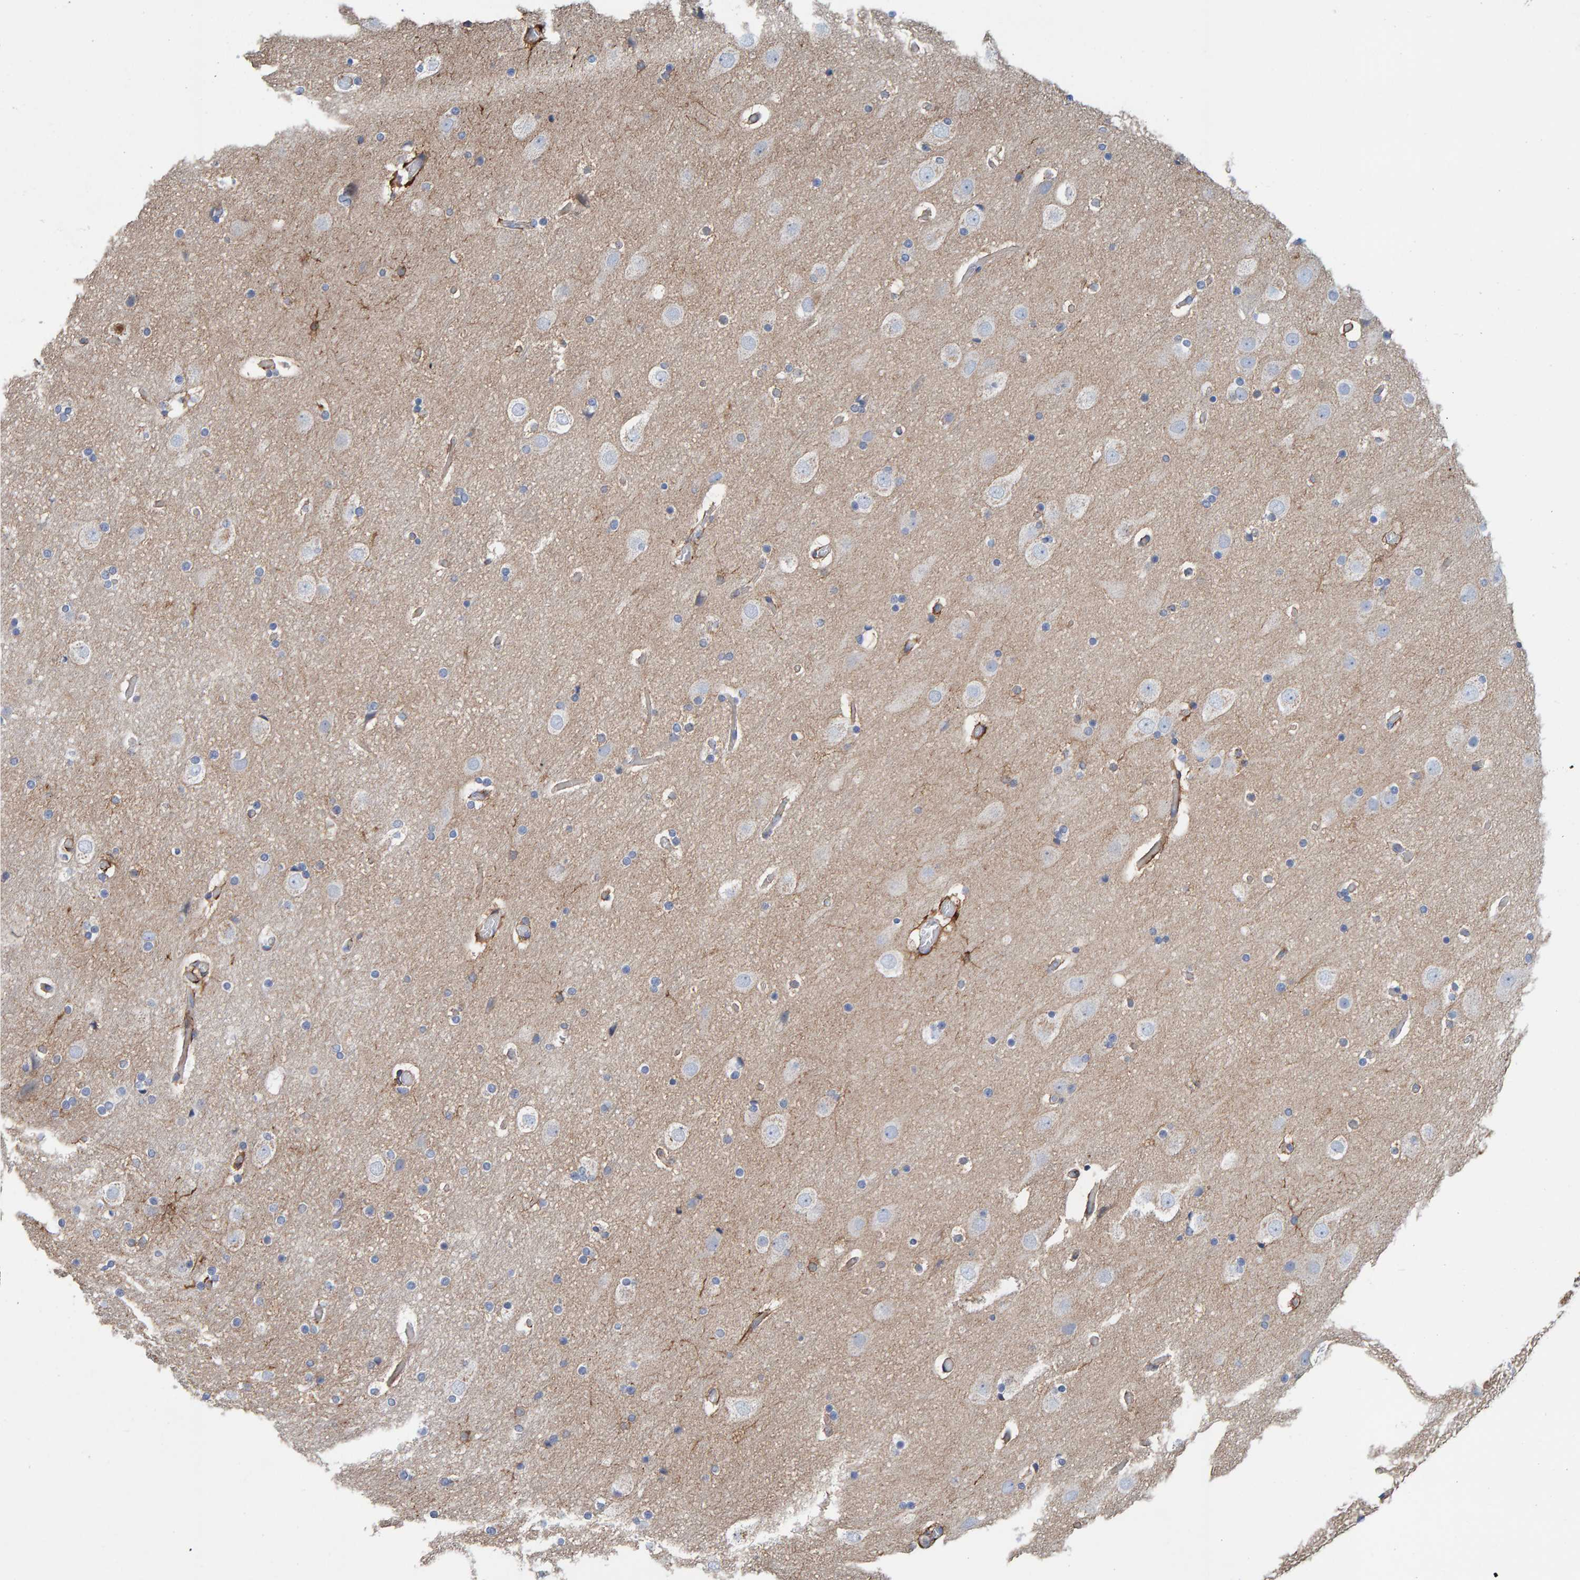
{"staining": {"intensity": "negative", "quantity": "none", "location": "none"}, "tissue": "cerebral cortex", "cell_type": "Endothelial cells", "image_type": "normal", "snomed": [{"axis": "morphology", "description": "Normal tissue, NOS"}, {"axis": "topography", "description": "Cerebral cortex"}], "caption": "The histopathology image demonstrates no significant positivity in endothelial cells of cerebral cortex. (DAB (3,3'-diaminobenzidine) immunohistochemistry with hematoxylin counter stain).", "gene": "RGP1", "patient": {"sex": "male", "age": 57}}